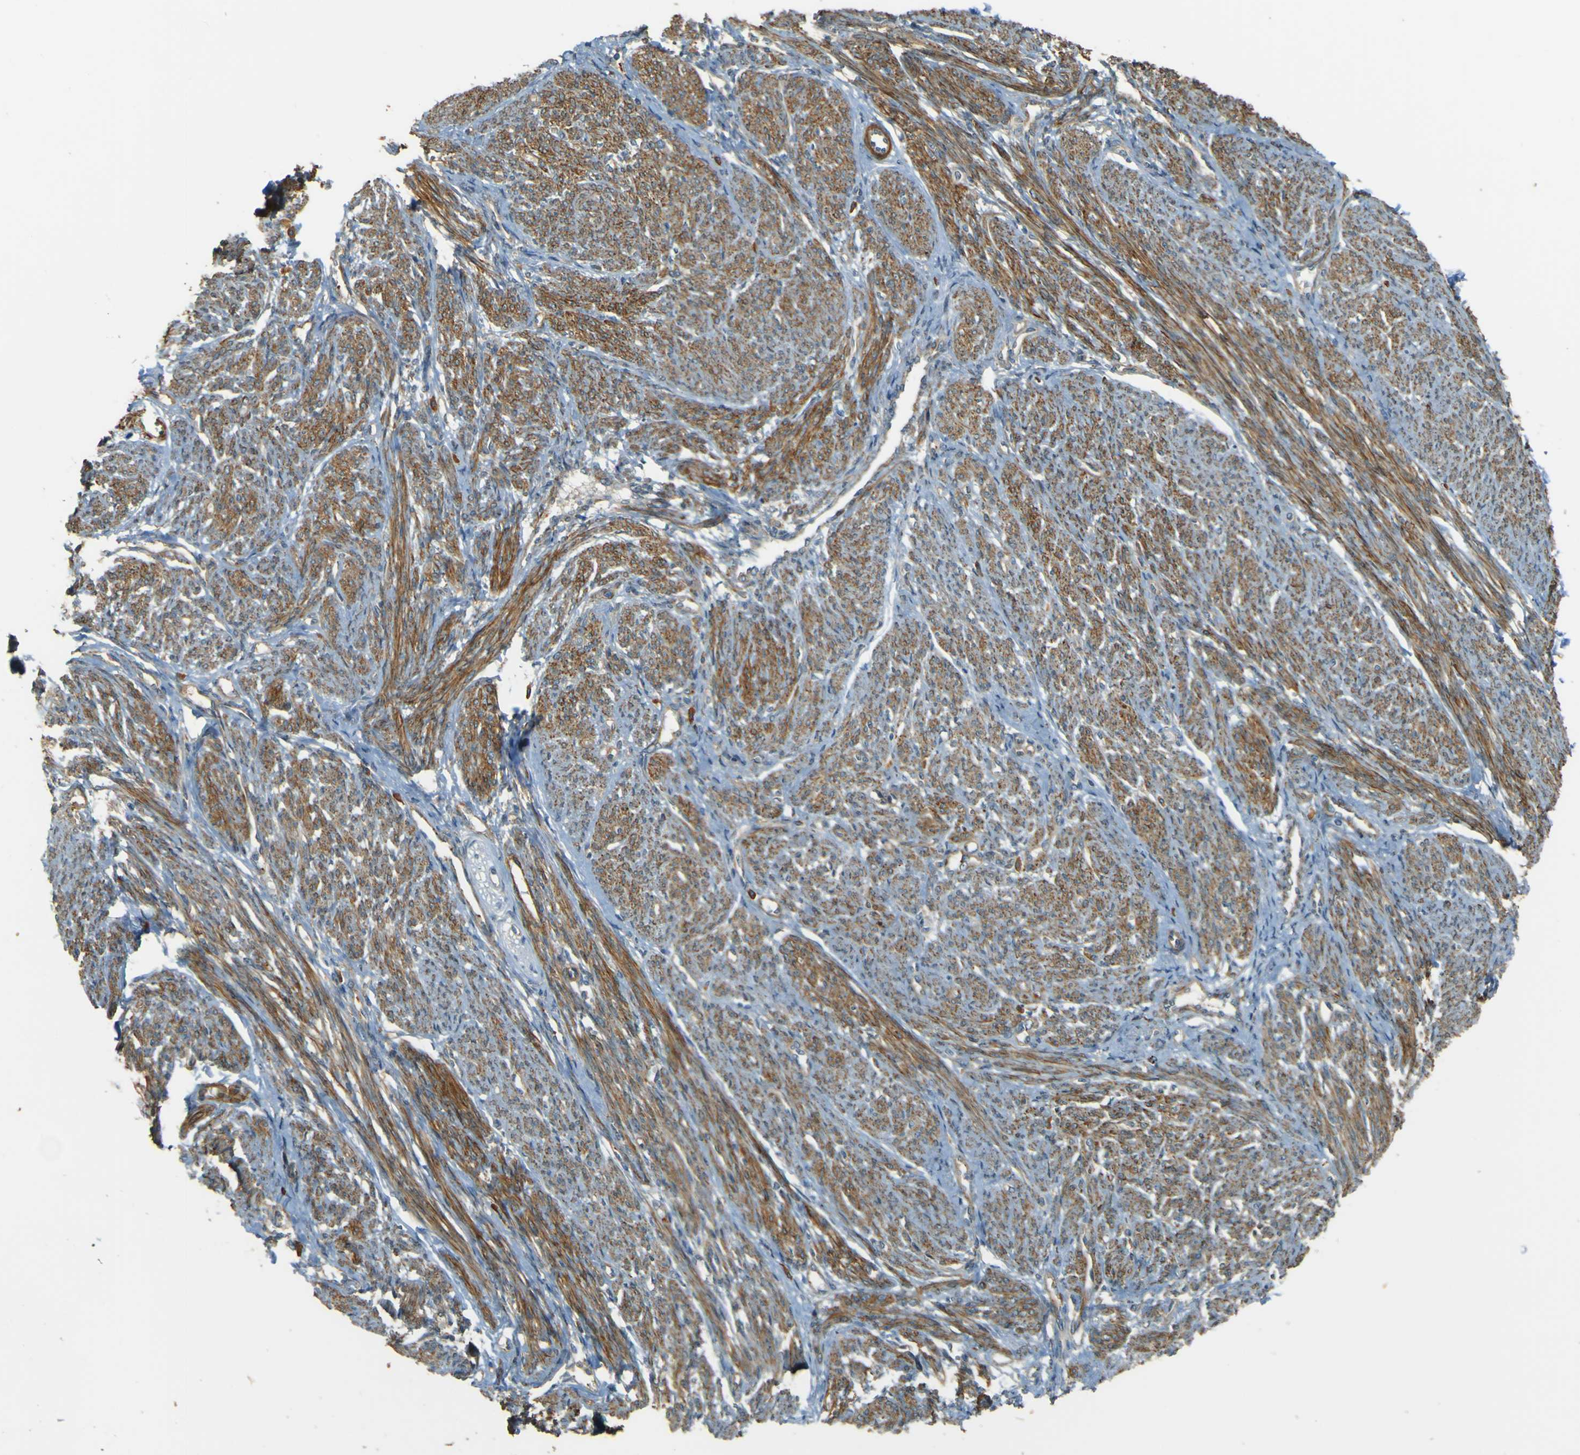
{"staining": {"intensity": "moderate", "quantity": ">75%", "location": "cytoplasmic/membranous"}, "tissue": "smooth muscle", "cell_type": "Smooth muscle cells", "image_type": "normal", "snomed": [{"axis": "morphology", "description": "Normal tissue, NOS"}, {"axis": "topography", "description": "Smooth muscle"}], "caption": "Immunohistochemistry of unremarkable human smooth muscle exhibits medium levels of moderate cytoplasmic/membranous staining in about >75% of smooth muscle cells.", "gene": "NEXN", "patient": {"sex": "female", "age": 65}}